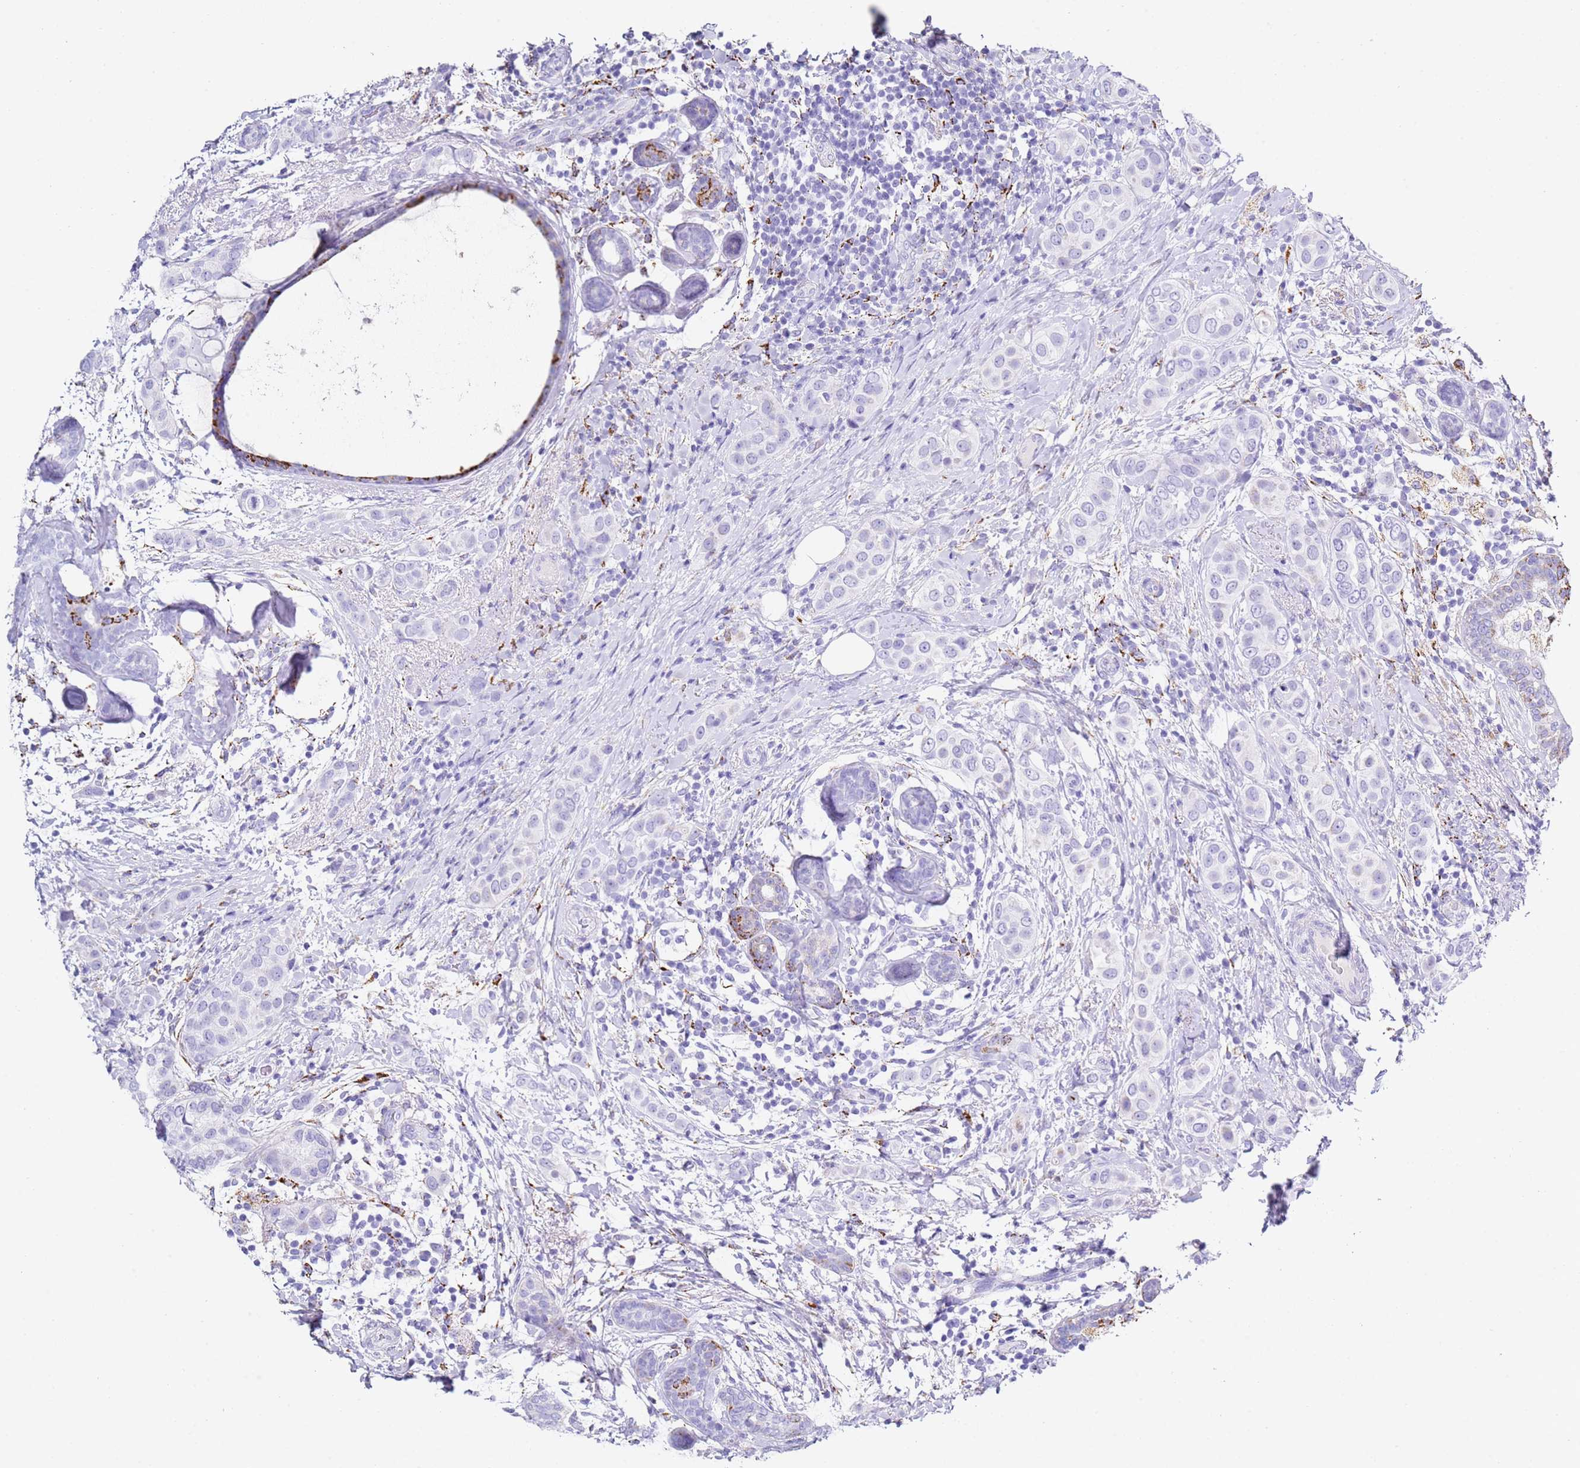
{"staining": {"intensity": "negative", "quantity": "none", "location": "none"}, "tissue": "breast cancer", "cell_type": "Tumor cells", "image_type": "cancer", "snomed": [{"axis": "morphology", "description": "Lobular carcinoma"}, {"axis": "topography", "description": "Breast"}], "caption": "An immunohistochemistry histopathology image of lobular carcinoma (breast) is shown. There is no staining in tumor cells of lobular carcinoma (breast).", "gene": "PTBP2", "patient": {"sex": "female", "age": 51}}